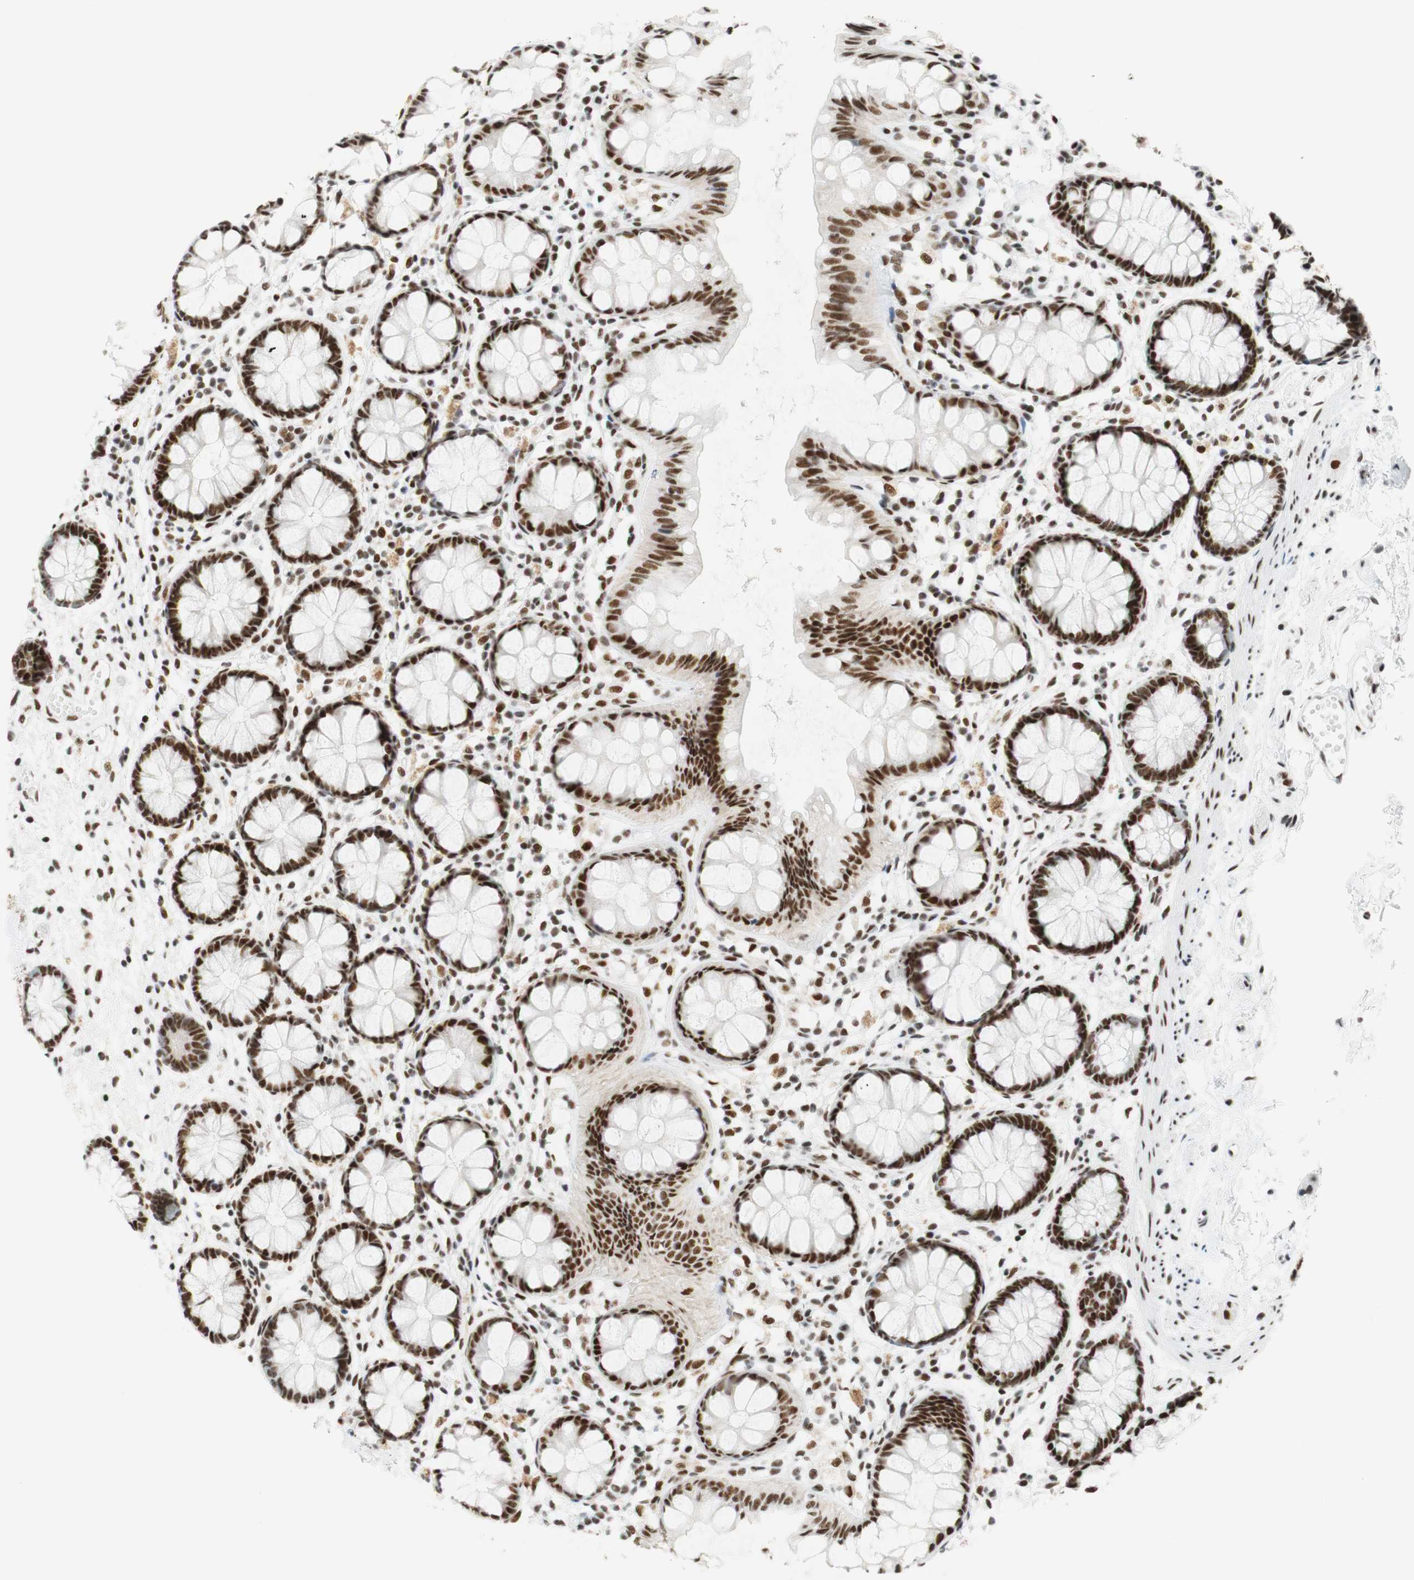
{"staining": {"intensity": "strong", "quantity": ">75%", "location": "nuclear"}, "tissue": "rectum", "cell_type": "Glandular cells", "image_type": "normal", "snomed": [{"axis": "morphology", "description": "Normal tissue, NOS"}, {"axis": "topography", "description": "Rectum"}], "caption": "An IHC histopathology image of unremarkable tissue is shown. Protein staining in brown labels strong nuclear positivity in rectum within glandular cells.", "gene": "RNF20", "patient": {"sex": "female", "age": 66}}